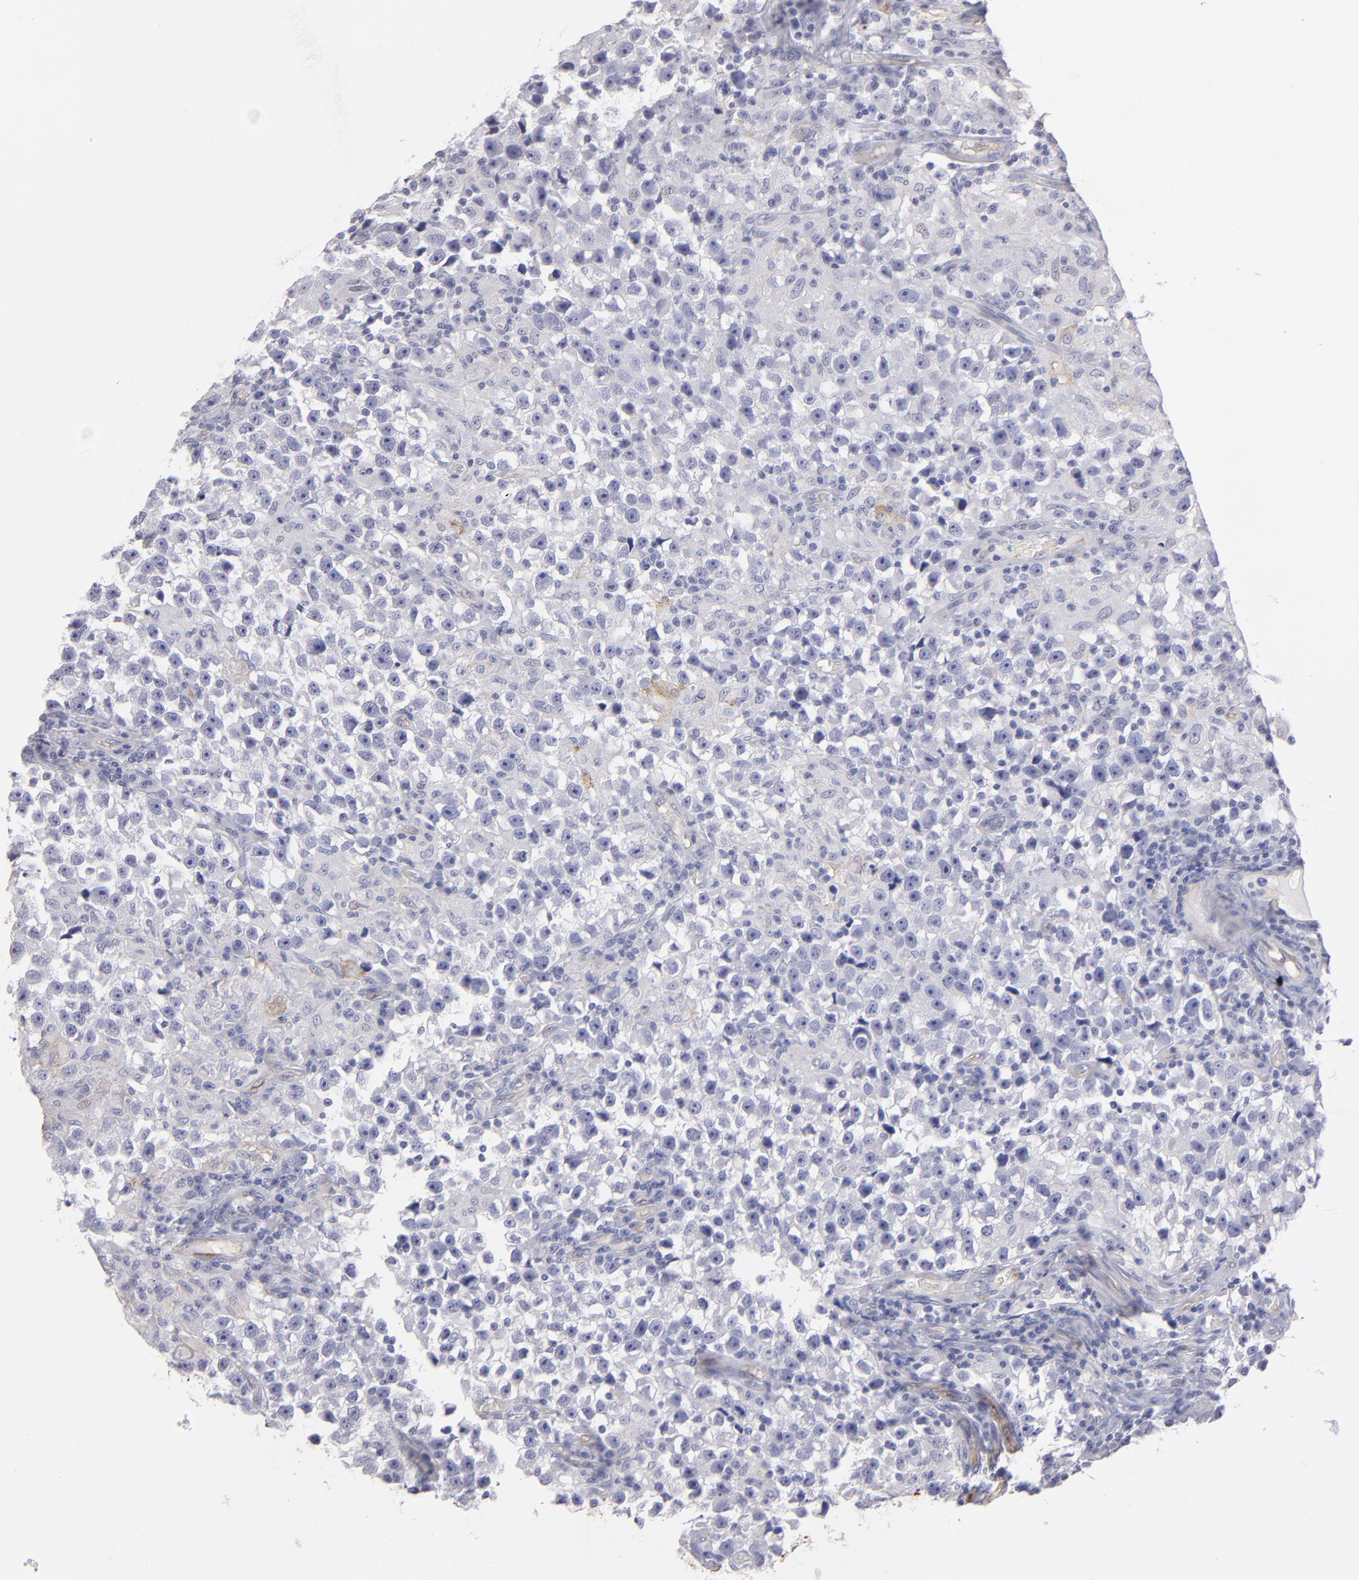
{"staining": {"intensity": "negative", "quantity": "none", "location": "none"}, "tissue": "testis cancer", "cell_type": "Tumor cells", "image_type": "cancer", "snomed": [{"axis": "morphology", "description": "Seminoma, NOS"}, {"axis": "topography", "description": "Testis"}], "caption": "Micrograph shows no protein expression in tumor cells of testis cancer tissue.", "gene": "AHNAK2", "patient": {"sex": "male", "age": 33}}